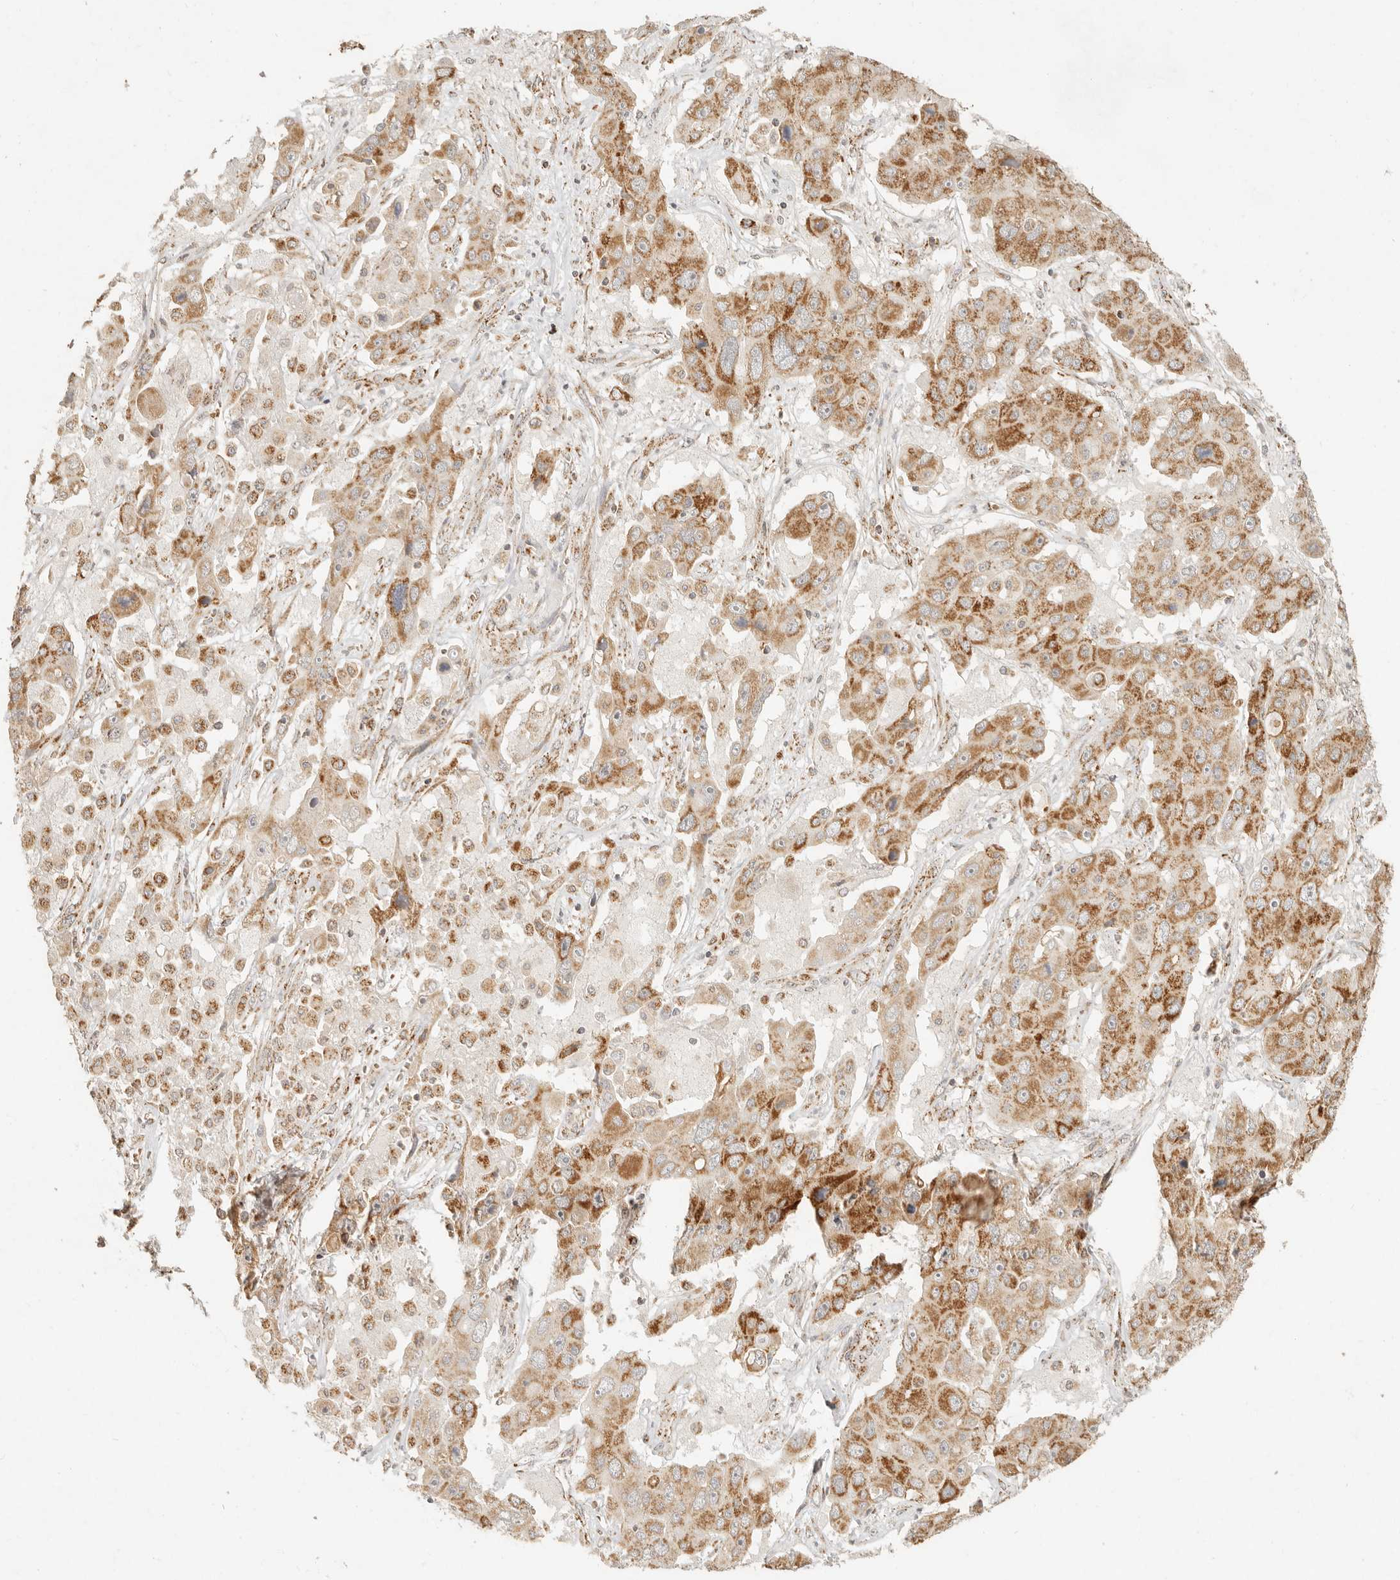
{"staining": {"intensity": "moderate", "quantity": ">75%", "location": "cytoplasmic/membranous"}, "tissue": "liver cancer", "cell_type": "Tumor cells", "image_type": "cancer", "snomed": [{"axis": "morphology", "description": "Cholangiocarcinoma"}, {"axis": "topography", "description": "Liver"}], "caption": "Immunohistochemical staining of human cholangiocarcinoma (liver) reveals moderate cytoplasmic/membranous protein staining in approximately >75% of tumor cells.", "gene": "MRPL55", "patient": {"sex": "male", "age": 67}}